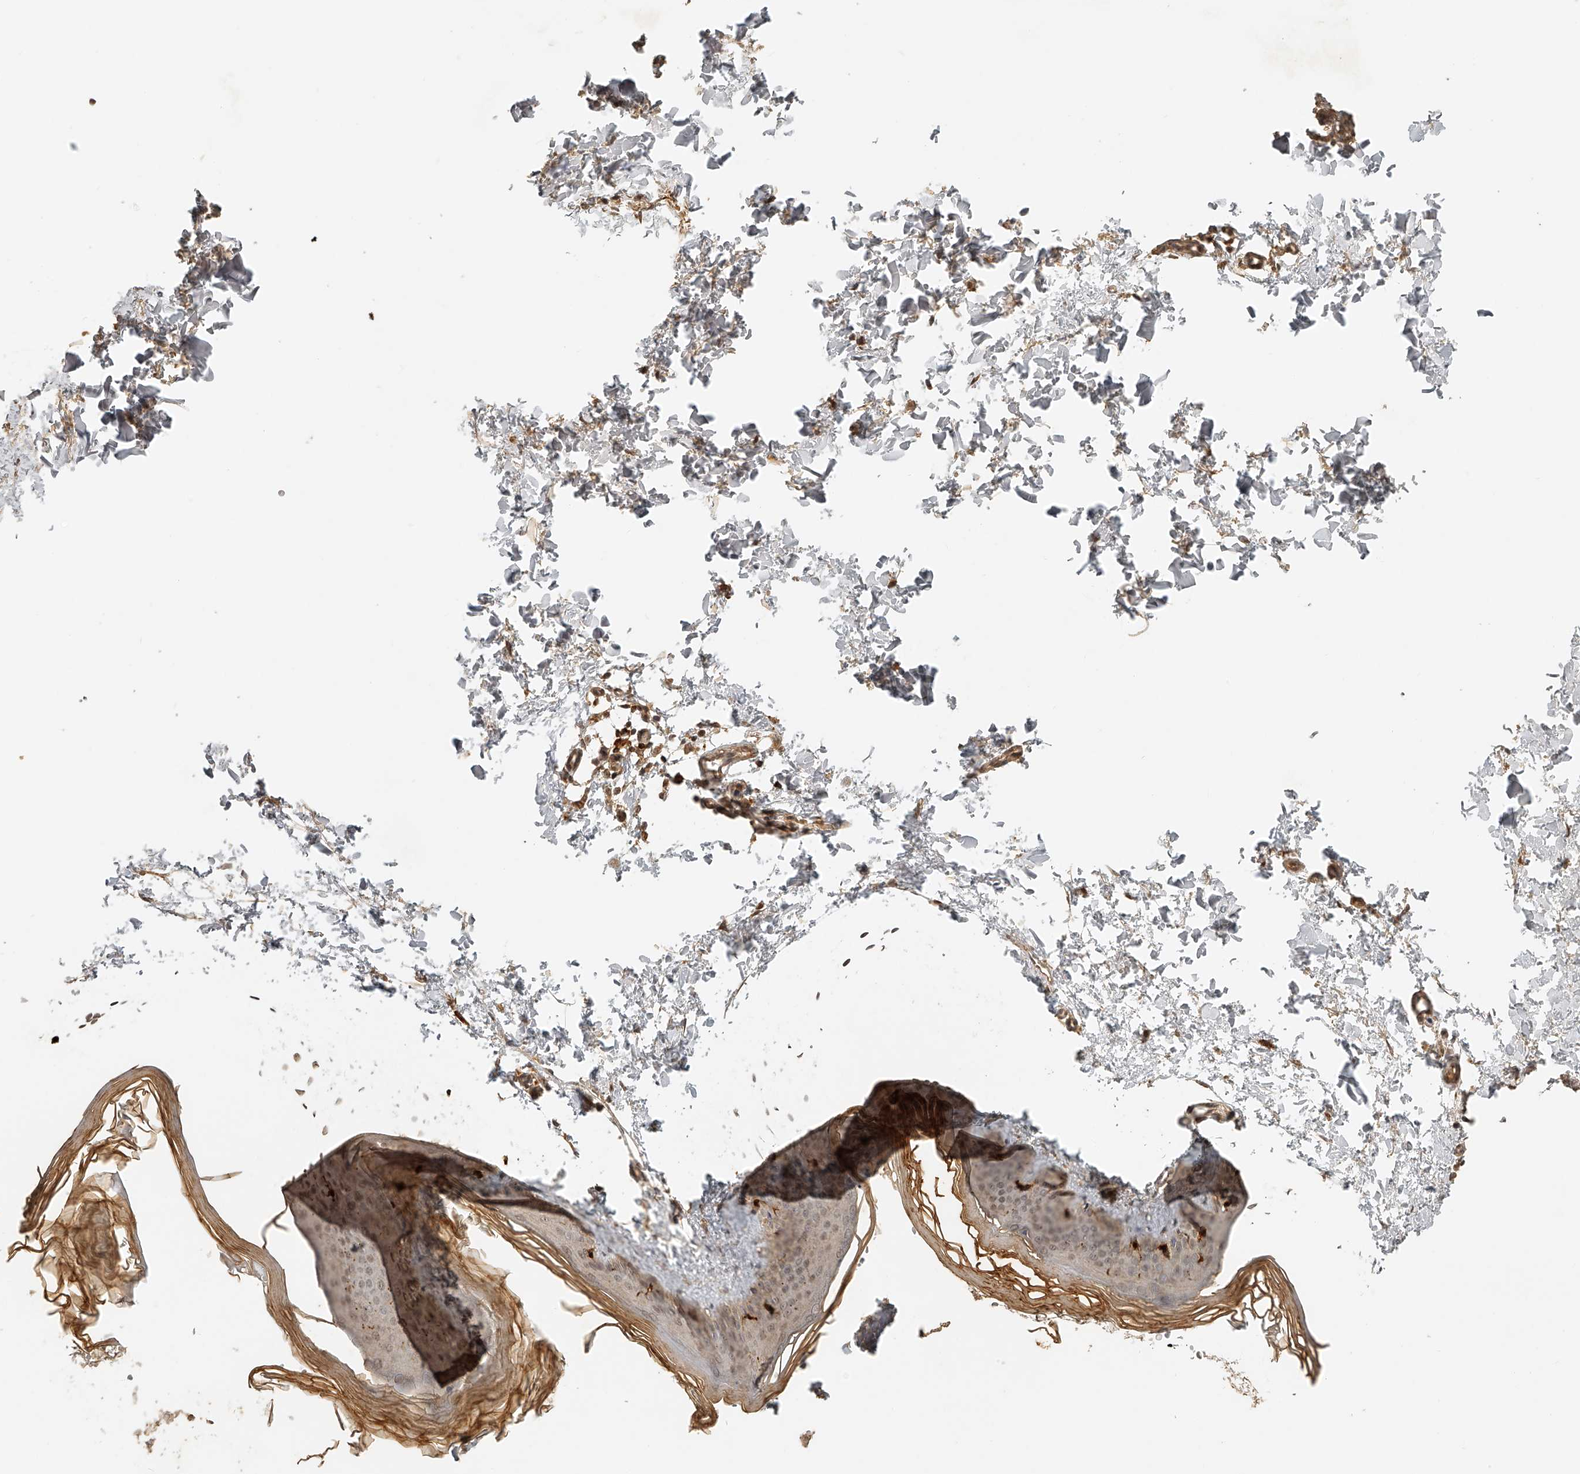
{"staining": {"intensity": "moderate", "quantity": ">75%", "location": "cytoplasmic/membranous"}, "tissue": "skin", "cell_type": "Fibroblasts", "image_type": "normal", "snomed": [{"axis": "morphology", "description": "Normal tissue, NOS"}, {"axis": "topography", "description": "Skin"}], "caption": "The micrograph displays staining of unremarkable skin, revealing moderate cytoplasmic/membranous protein positivity (brown color) within fibroblasts.", "gene": "BCL2L11", "patient": {"sex": "female", "age": 27}}